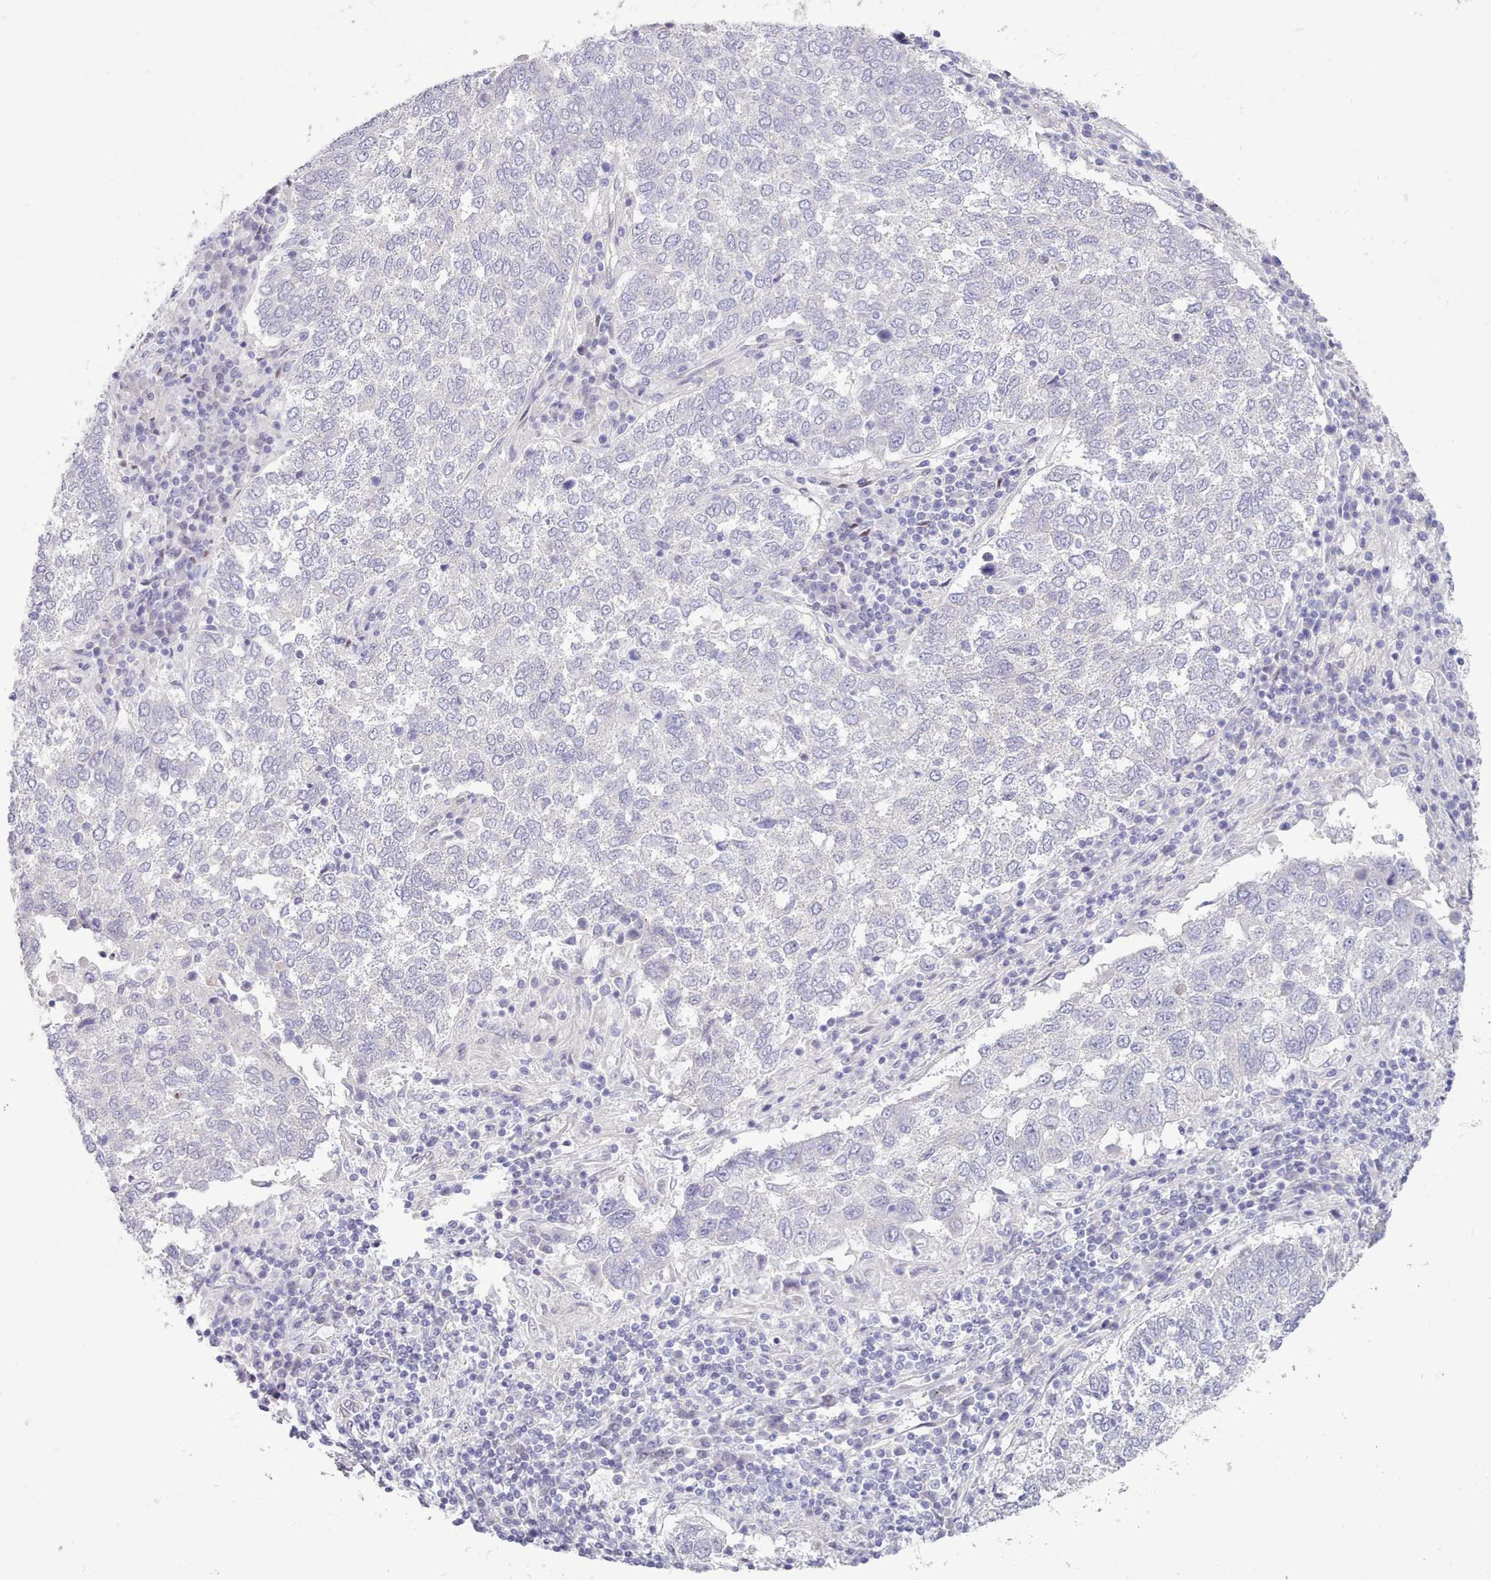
{"staining": {"intensity": "negative", "quantity": "none", "location": "none"}, "tissue": "lung cancer", "cell_type": "Tumor cells", "image_type": "cancer", "snomed": [{"axis": "morphology", "description": "Squamous cell carcinoma, NOS"}, {"axis": "topography", "description": "Lung"}], "caption": "Immunohistochemical staining of lung cancer (squamous cell carcinoma) displays no significant expression in tumor cells. The staining was performed using DAB (3,3'-diaminobenzidine) to visualize the protein expression in brown, while the nuclei were stained in blue with hematoxylin (Magnification: 20x).", "gene": "TMEM253", "patient": {"sex": "male", "age": 73}}